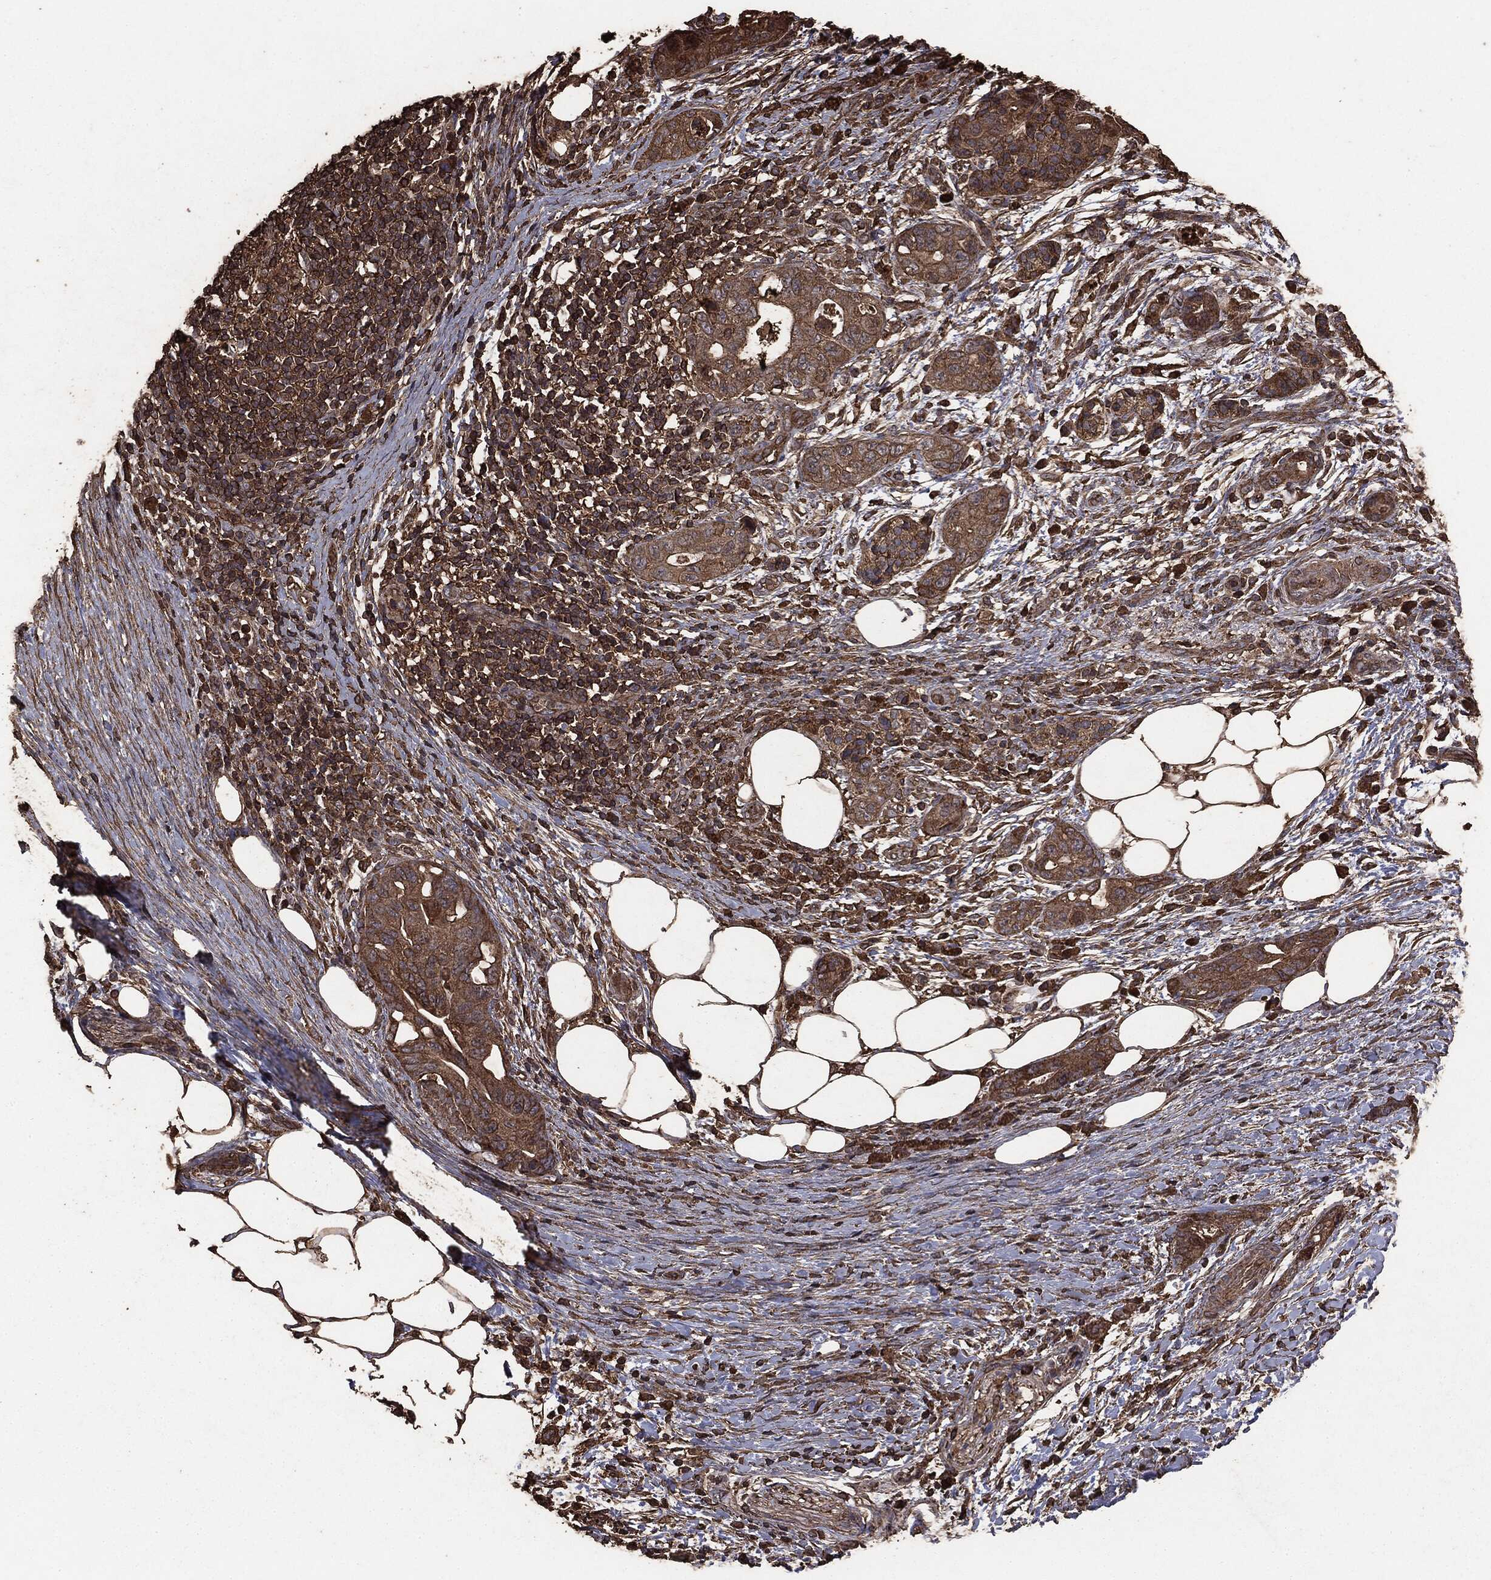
{"staining": {"intensity": "moderate", "quantity": ">75%", "location": "cytoplasmic/membranous"}, "tissue": "pancreatic cancer", "cell_type": "Tumor cells", "image_type": "cancer", "snomed": [{"axis": "morphology", "description": "Adenocarcinoma, NOS"}, {"axis": "topography", "description": "Pancreas"}], "caption": "Approximately >75% of tumor cells in human pancreatic cancer demonstrate moderate cytoplasmic/membranous protein positivity as visualized by brown immunohistochemical staining.", "gene": "MTOR", "patient": {"sex": "female", "age": 72}}